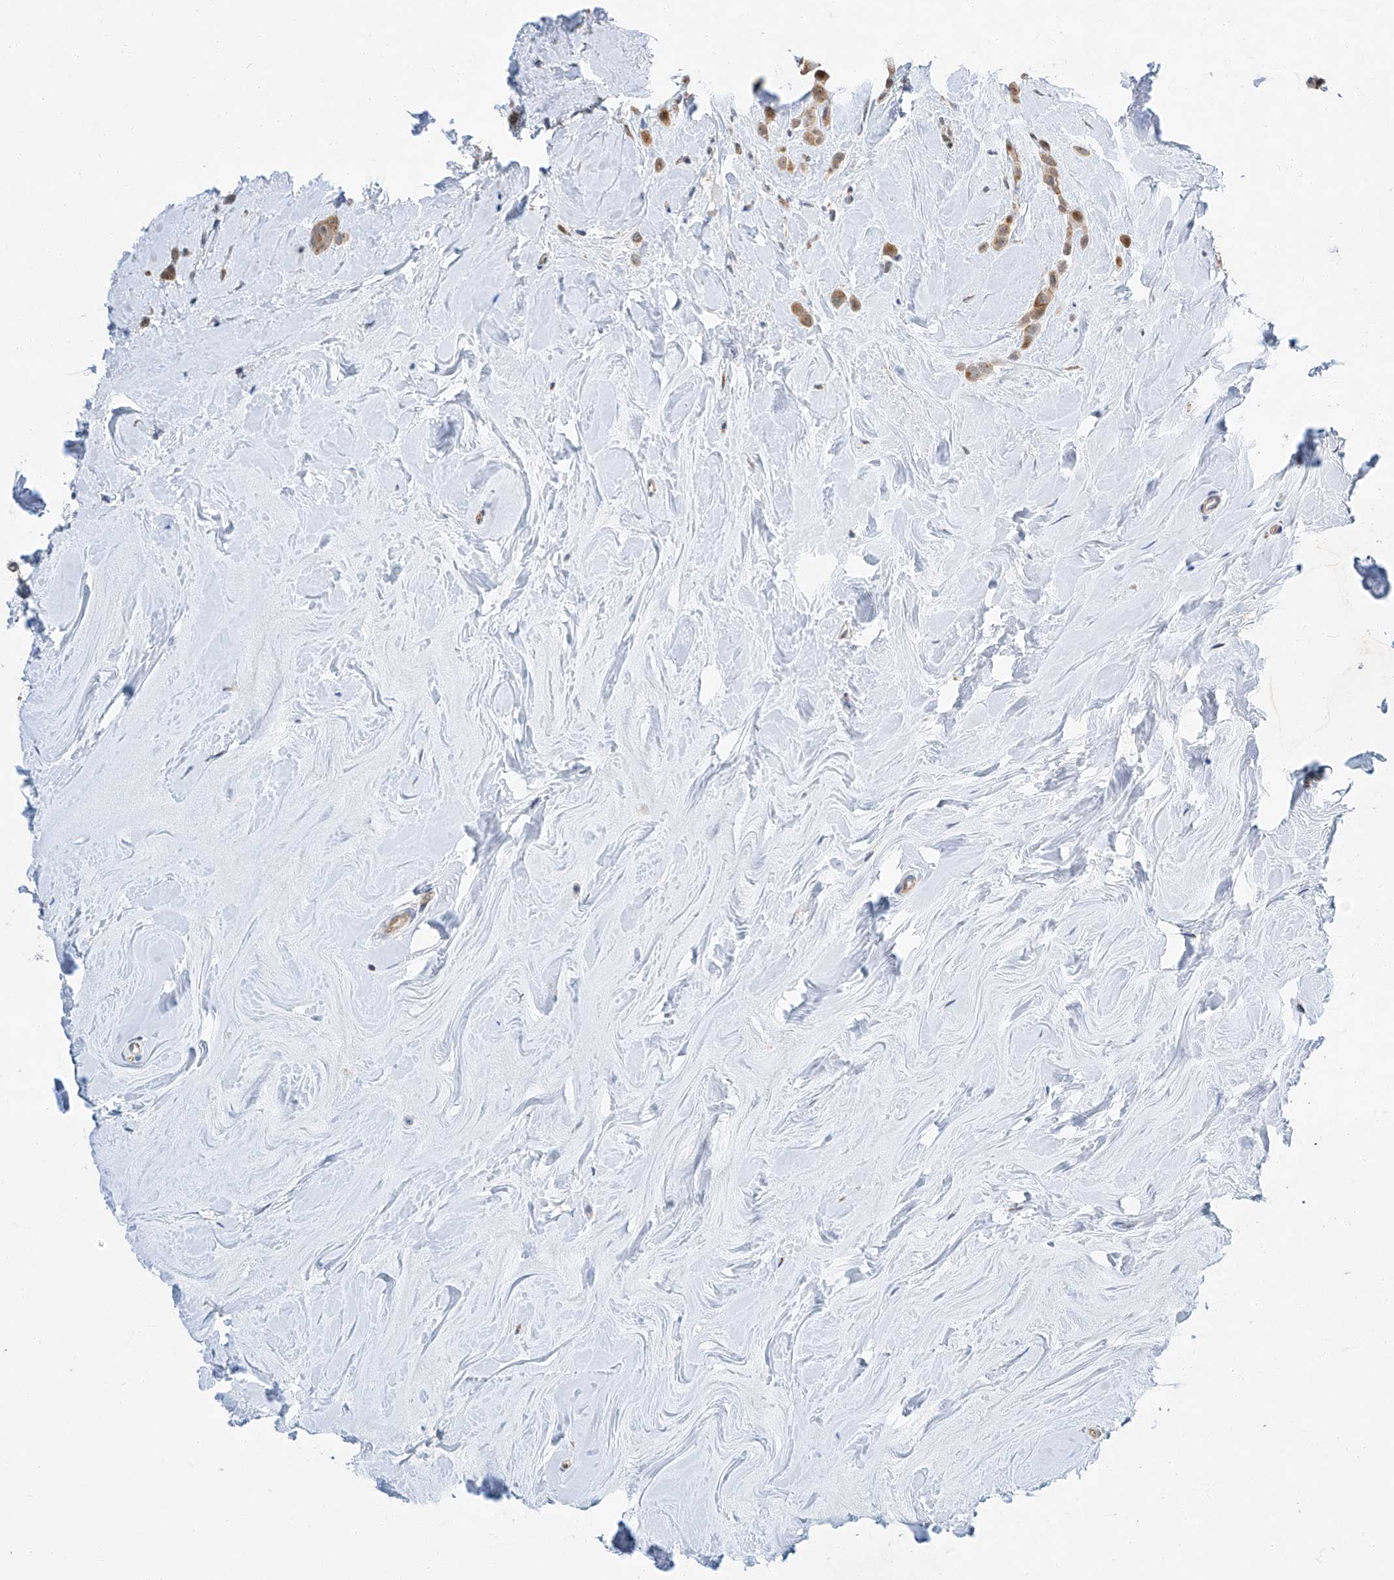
{"staining": {"intensity": "moderate", "quantity": ">75%", "location": "cytoplasmic/membranous"}, "tissue": "breast cancer", "cell_type": "Tumor cells", "image_type": "cancer", "snomed": [{"axis": "morphology", "description": "Lobular carcinoma"}, {"axis": "topography", "description": "Breast"}], "caption": "Breast lobular carcinoma stained for a protein displays moderate cytoplasmic/membranous positivity in tumor cells.", "gene": "CLDND1", "patient": {"sex": "female", "age": 47}}